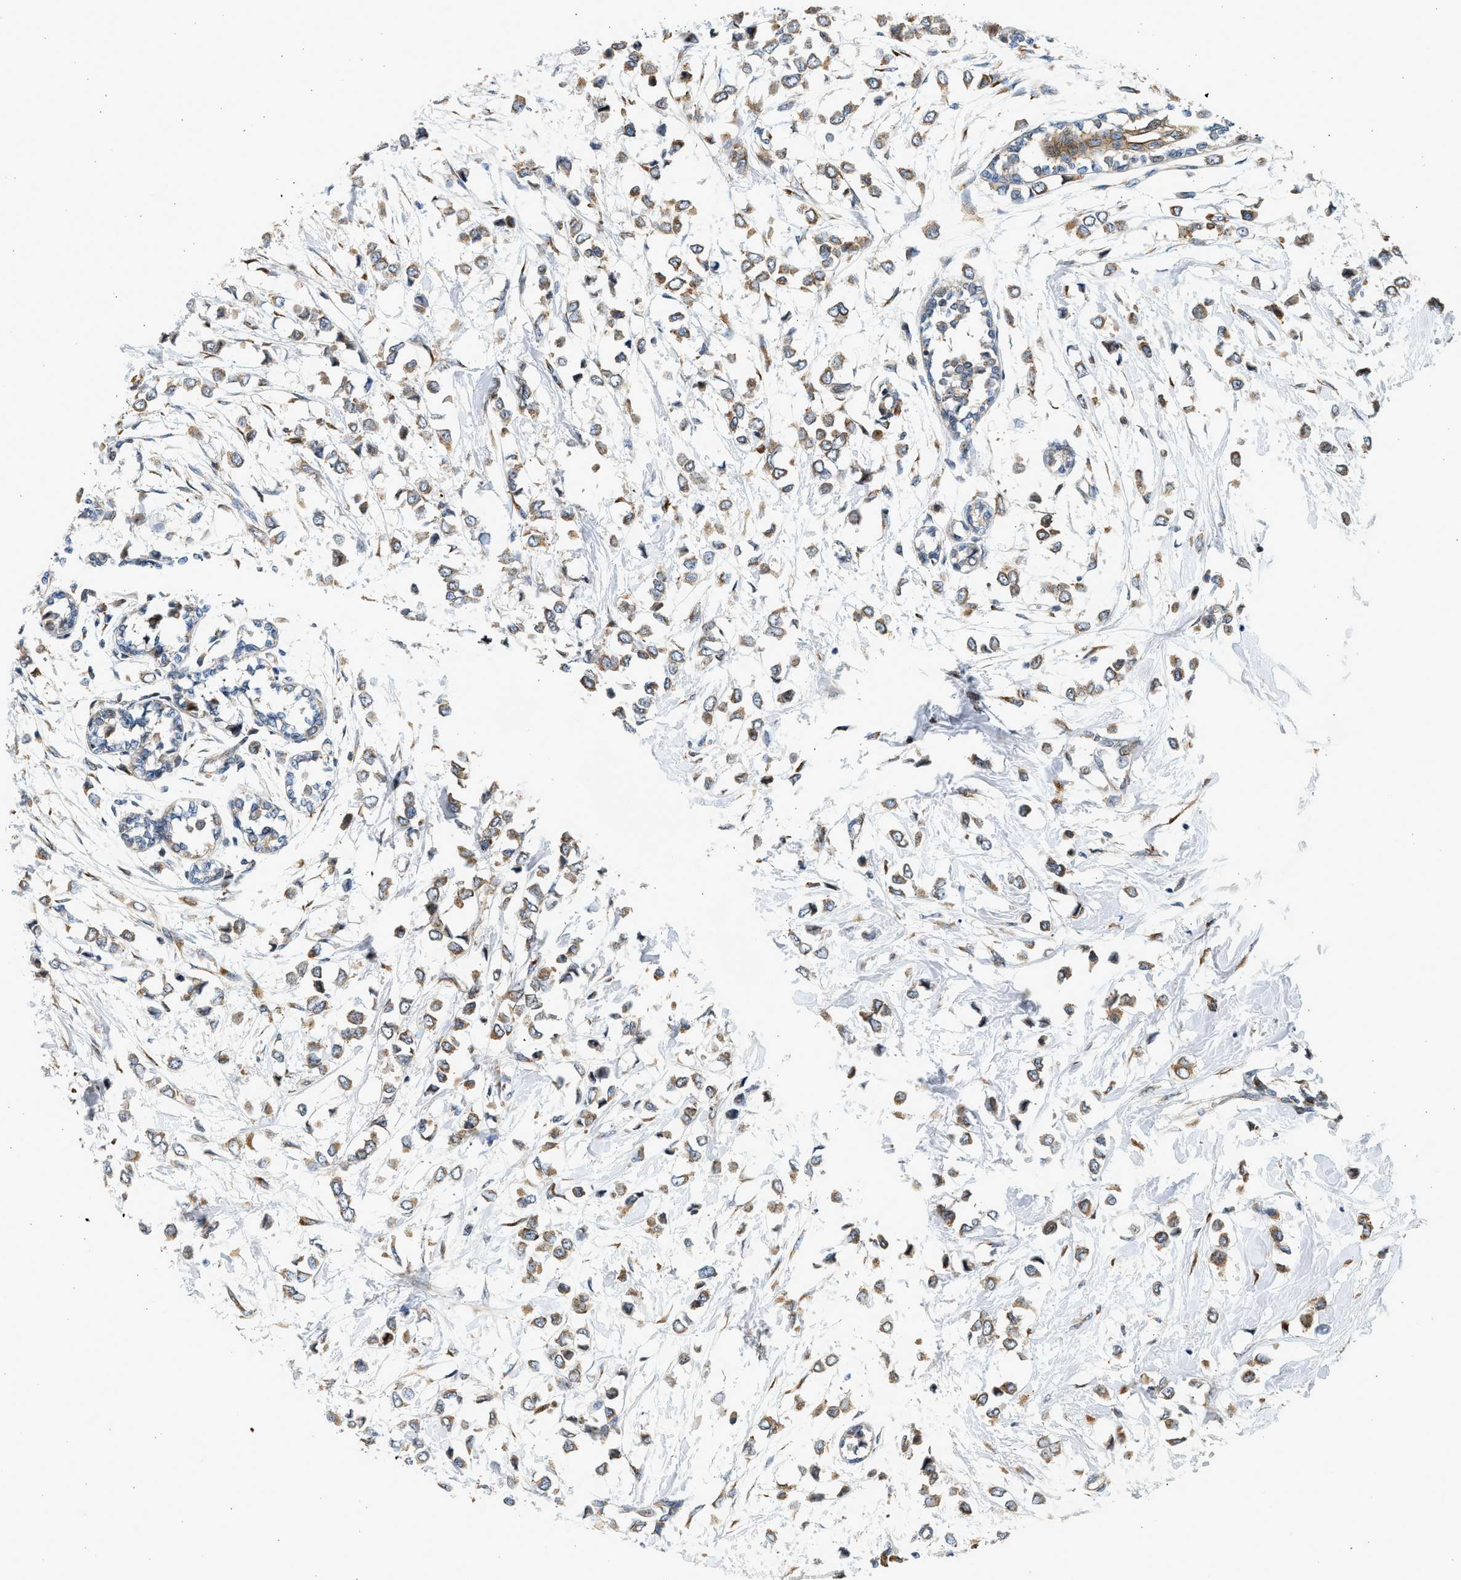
{"staining": {"intensity": "weak", "quantity": ">75%", "location": "cytoplasmic/membranous"}, "tissue": "breast cancer", "cell_type": "Tumor cells", "image_type": "cancer", "snomed": [{"axis": "morphology", "description": "Lobular carcinoma"}, {"axis": "topography", "description": "Breast"}], "caption": "Immunohistochemical staining of lobular carcinoma (breast) demonstrates low levels of weak cytoplasmic/membranous expression in approximately >75% of tumor cells.", "gene": "NRSN2", "patient": {"sex": "female", "age": 51}}